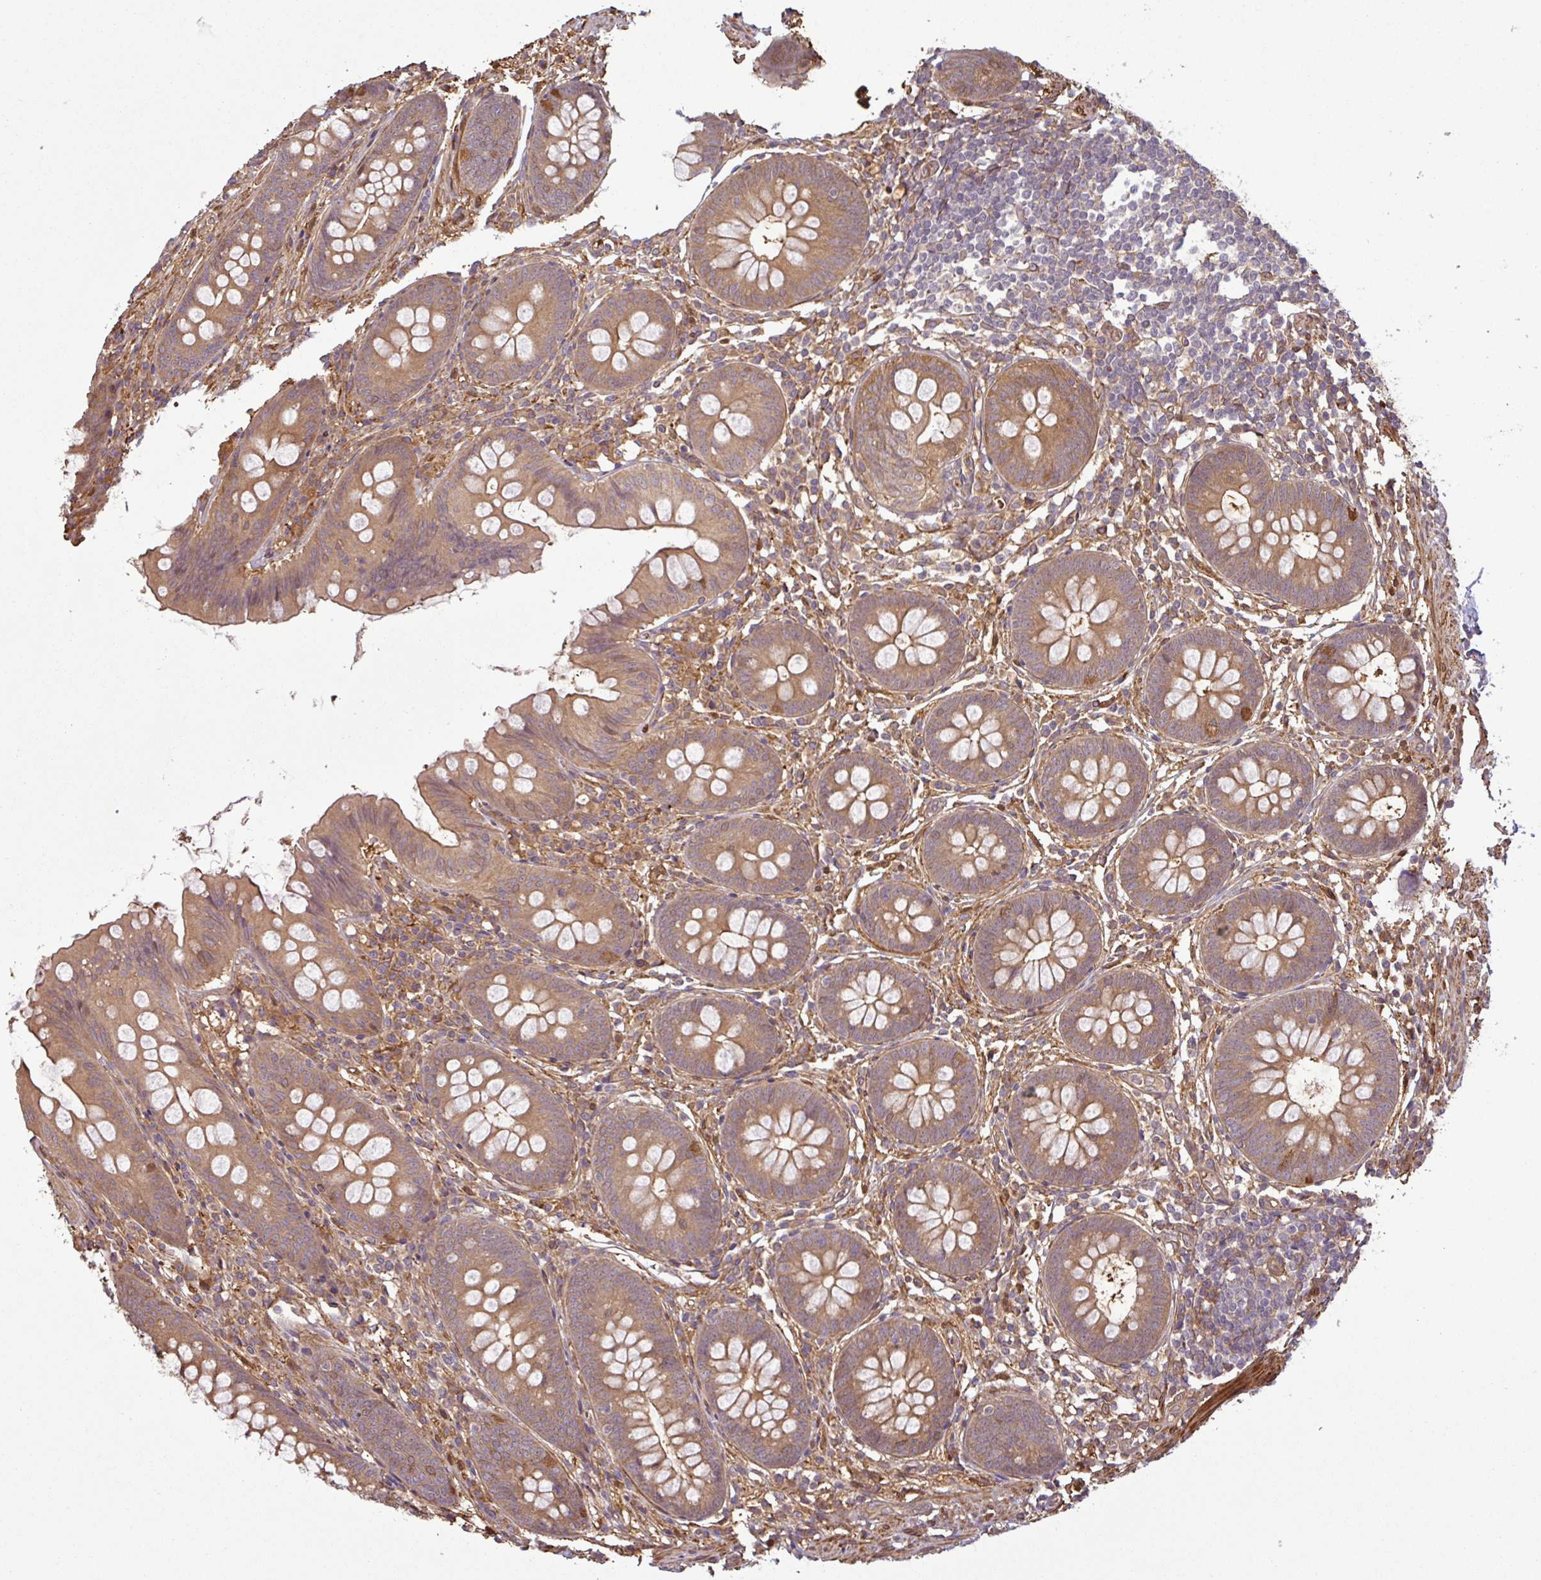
{"staining": {"intensity": "moderate", "quantity": ">75%", "location": "cytoplasmic/membranous"}, "tissue": "appendix", "cell_type": "Glandular cells", "image_type": "normal", "snomed": [{"axis": "morphology", "description": "Normal tissue, NOS"}, {"axis": "topography", "description": "Appendix"}], "caption": "Immunohistochemistry staining of benign appendix, which reveals medium levels of moderate cytoplasmic/membranous expression in approximately >75% of glandular cells indicating moderate cytoplasmic/membranous protein positivity. The staining was performed using DAB (brown) for protein detection and nuclei were counterstained in hematoxylin (blue).", "gene": "MAP3K6", "patient": {"sex": "female", "age": 51}}